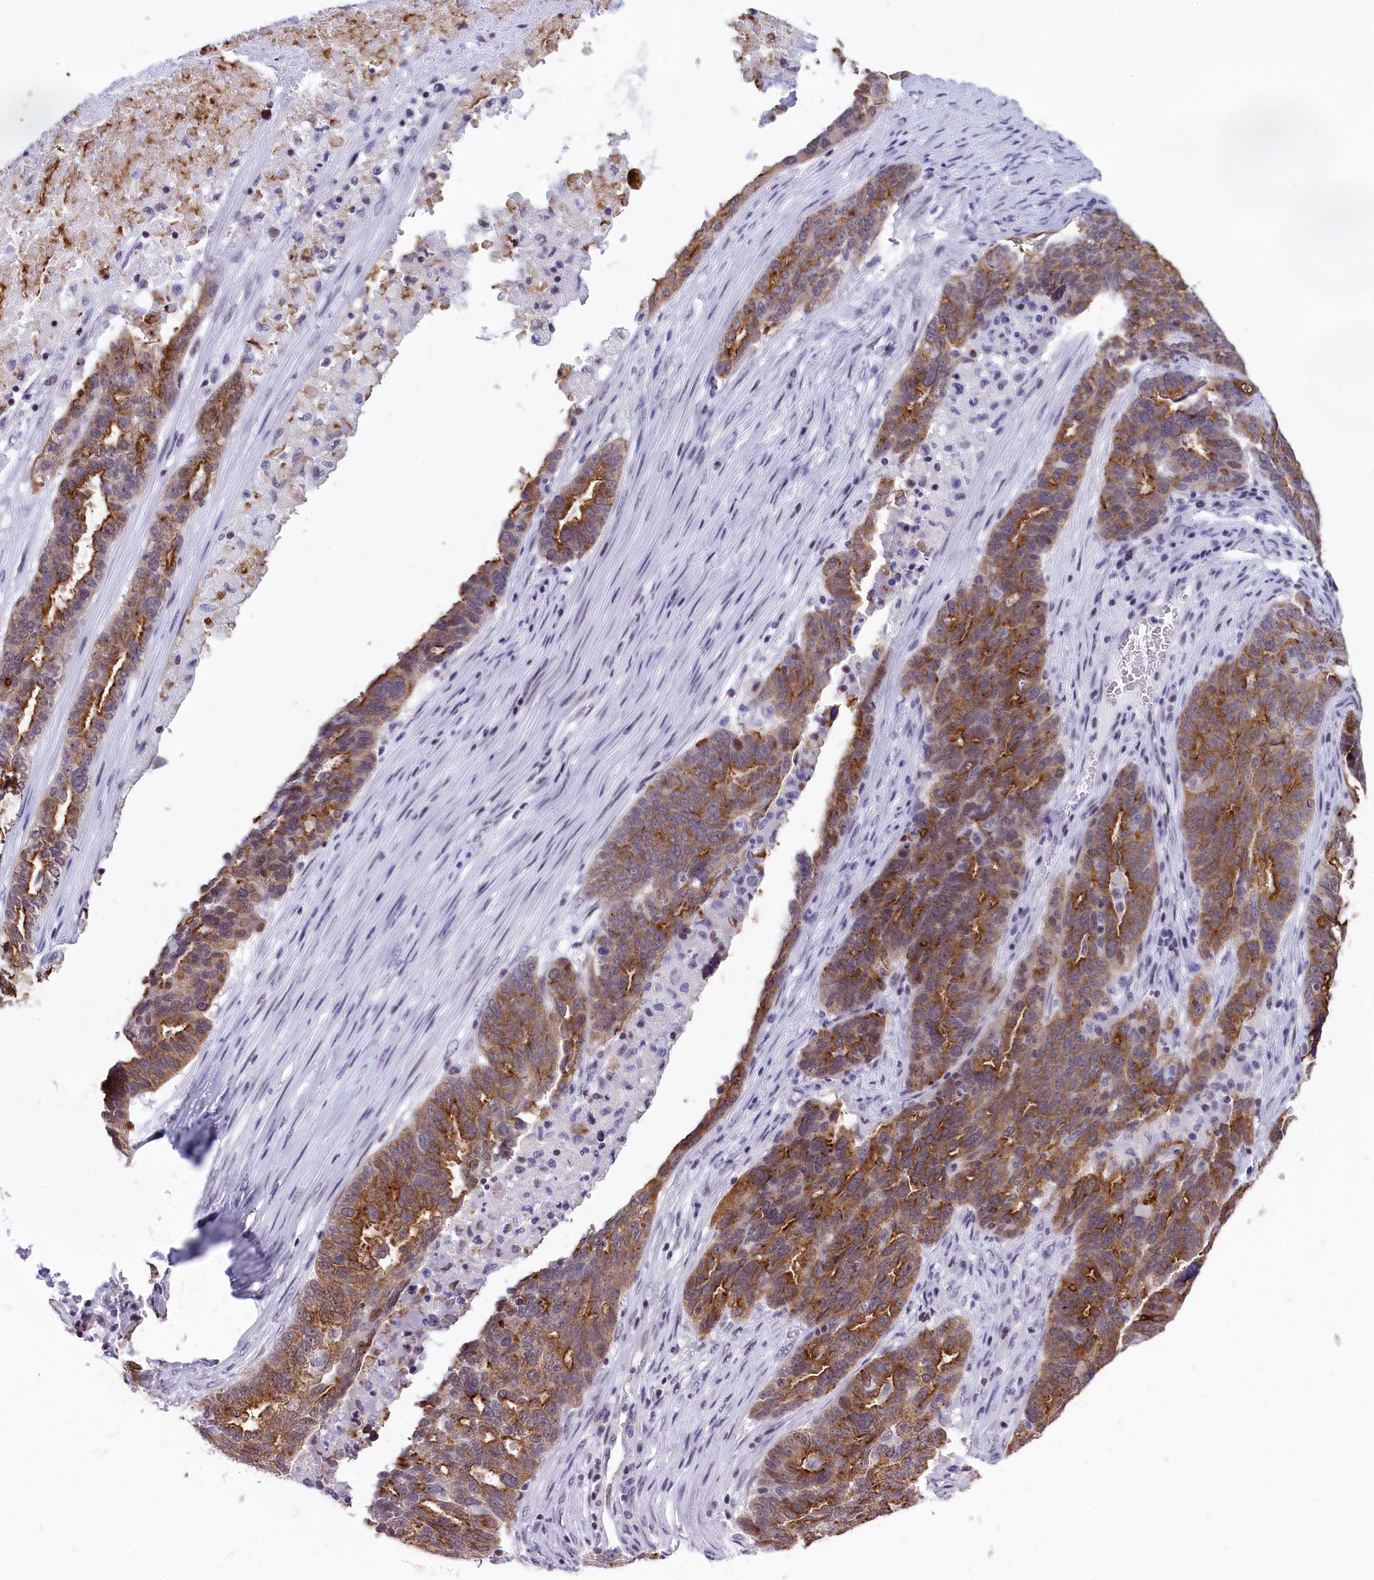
{"staining": {"intensity": "strong", "quantity": ">75%", "location": "cytoplasmic/membranous"}, "tissue": "ovarian cancer", "cell_type": "Tumor cells", "image_type": "cancer", "snomed": [{"axis": "morphology", "description": "Cystadenocarcinoma, serous, NOS"}, {"axis": "topography", "description": "Ovary"}], "caption": "DAB (3,3'-diaminobenzidine) immunohistochemical staining of human ovarian cancer (serous cystadenocarcinoma) reveals strong cytoplasmic/membranous protein expression in approximately >75% of tumor cells.", "gene": "SPIRE2", "patient": {"sex": "female", "age": 59}}